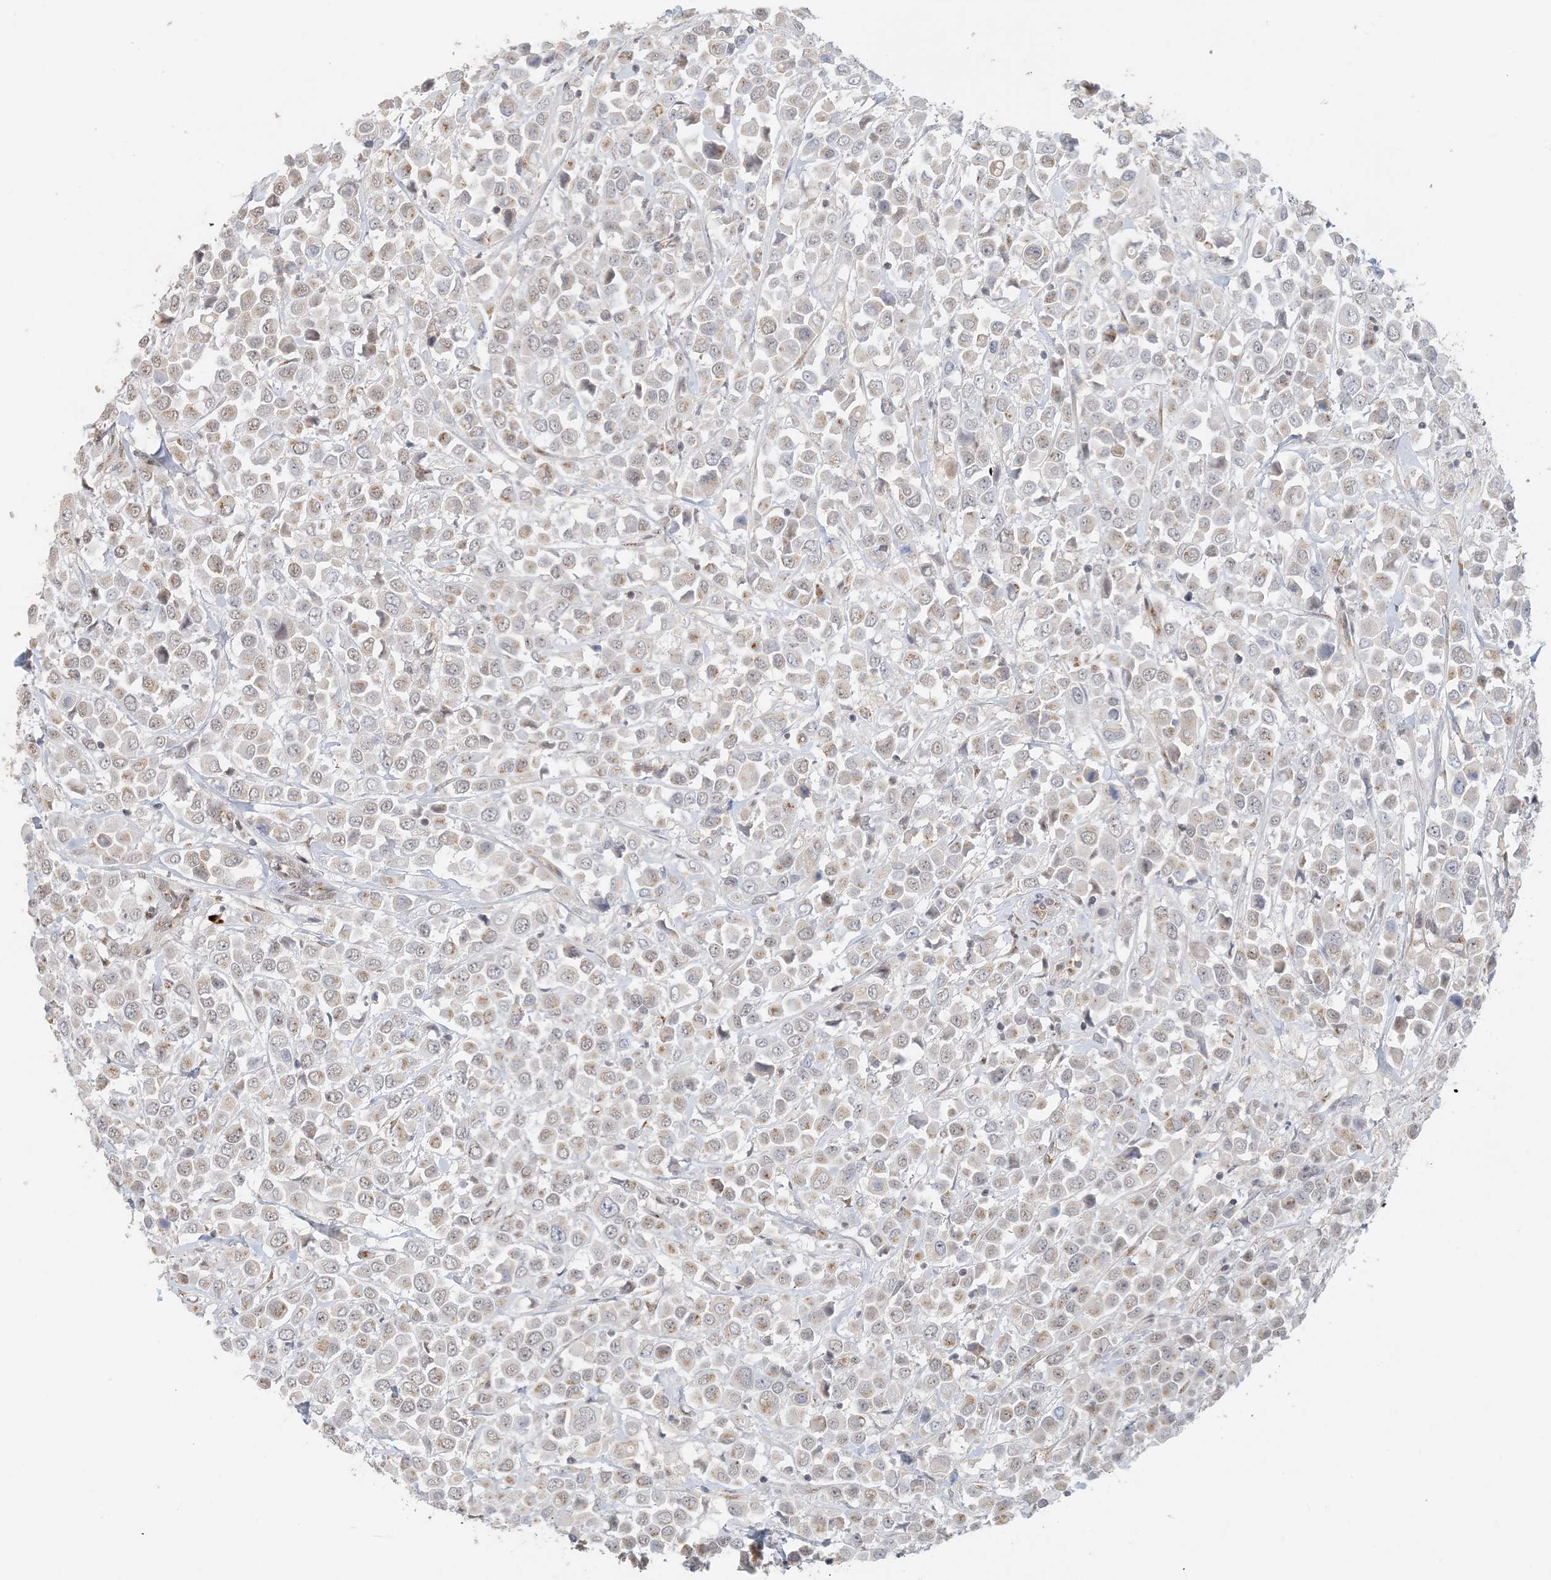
{"staining": {"intensity": "weak", "quantity": "<25%", "location": "cytoplasmic/membranous"}, "tissue": "breast cancer", "cell_type": "Tumor cells", "image_type": "cancer", "snomed": [{"axis": "morphology", "description": "Duct carcinoma"}, {"axis": "topography", "description": "Breast"}], "caption": "The photomicrograph displays no staining of tumor cells in breast cancer (intraductal carcinoma).", "gene": "ZCCHC4", "patient": {"sex": "female", "age": 61}}